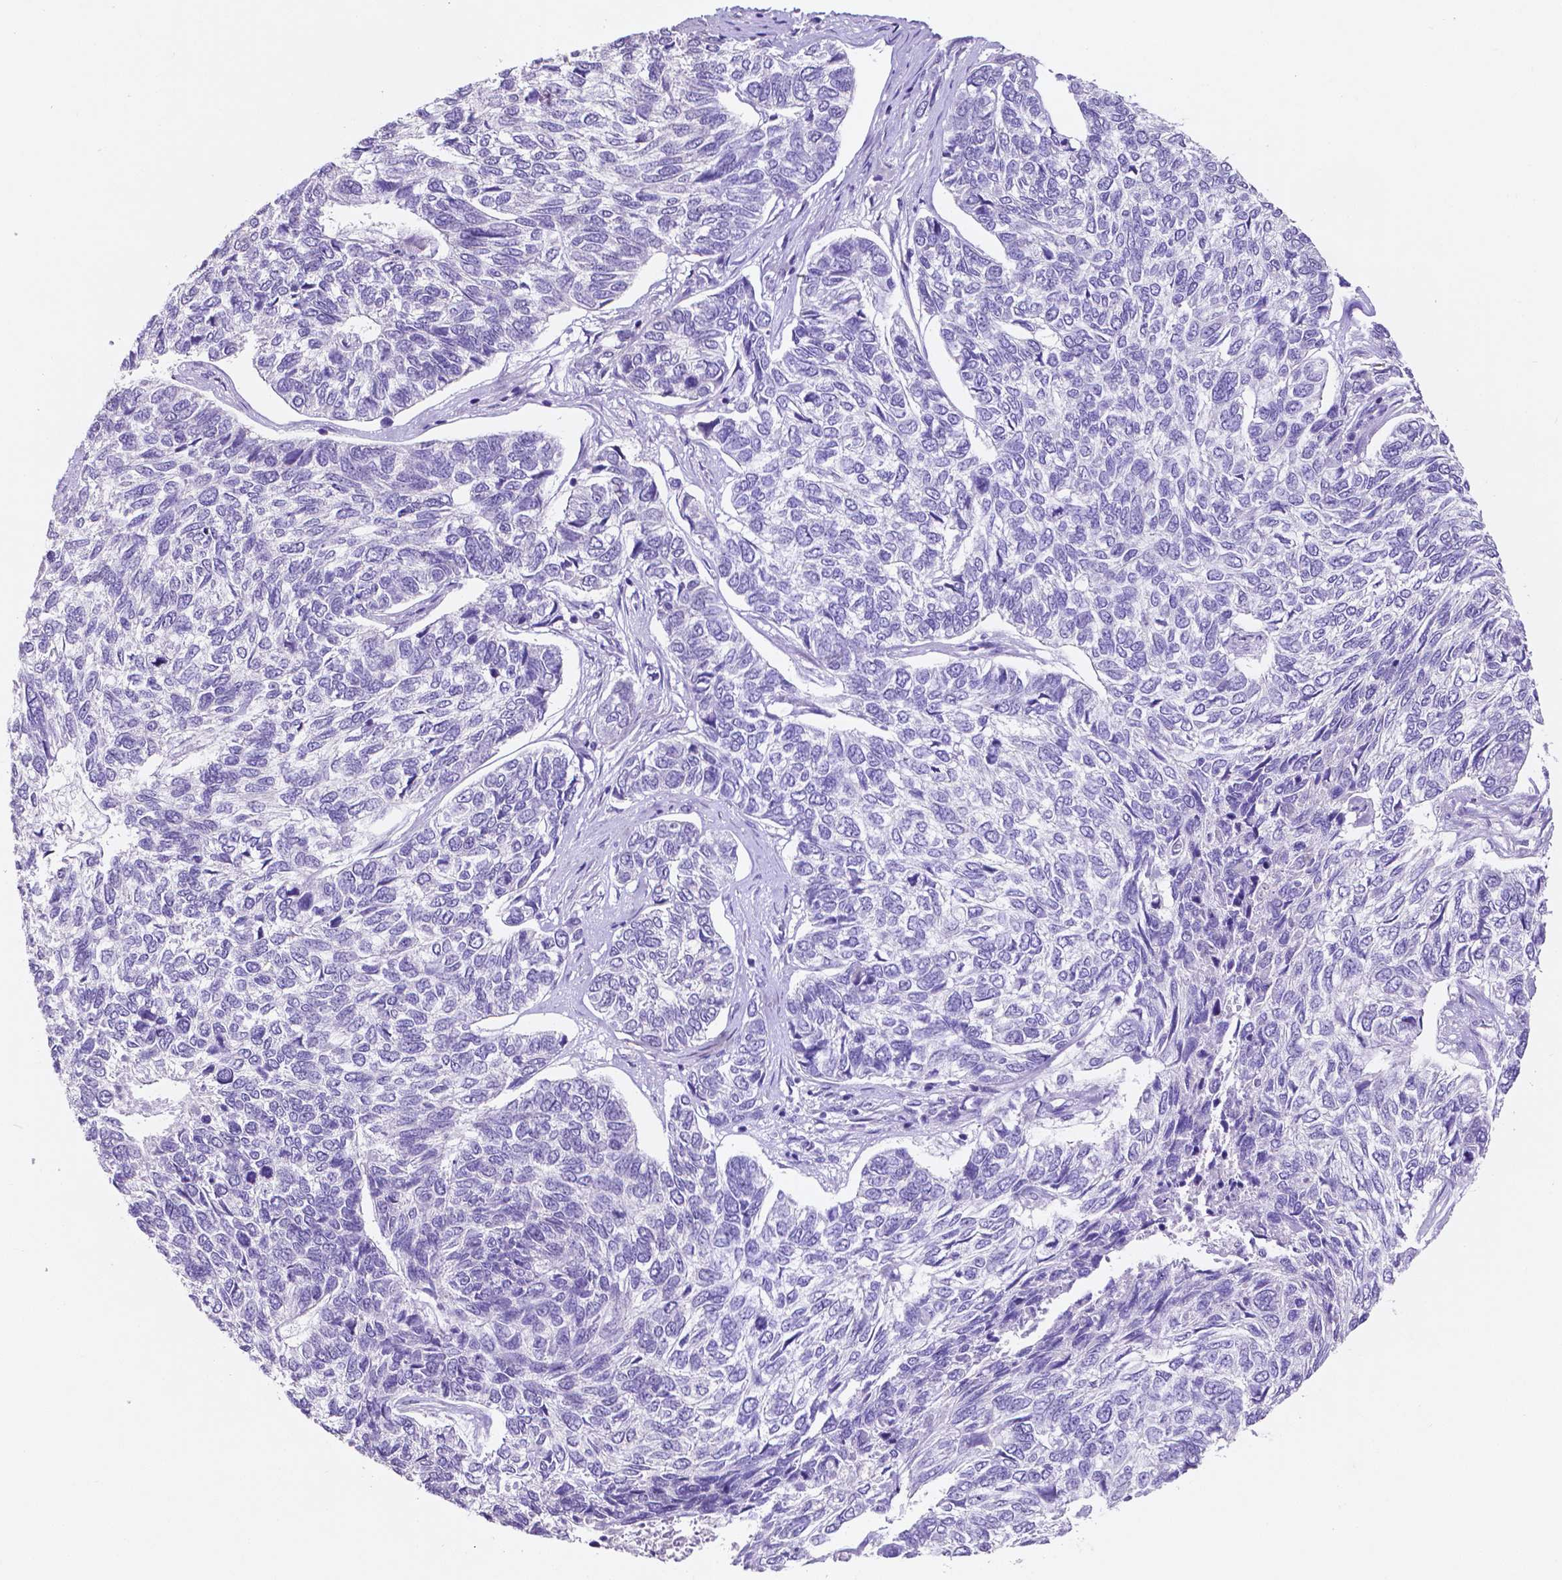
{"staining": {"intensity": "negative", "quantity": "none", "location": "none"}, "tissue": "skin cancer", "cell_type": "Tumor cells", "image_type": "cancer", "snomed": [{"axis": "morphology", "description": "Basal cell carcinoma"}, {"axis": "topography", "description": "Skin"}], "caption": "Skin cancer was stained to show a protein in brown. There is no significant staining in tumor cells.", "gene": "SLC22A2", "patient": {"sex": "female", "age": 65}}